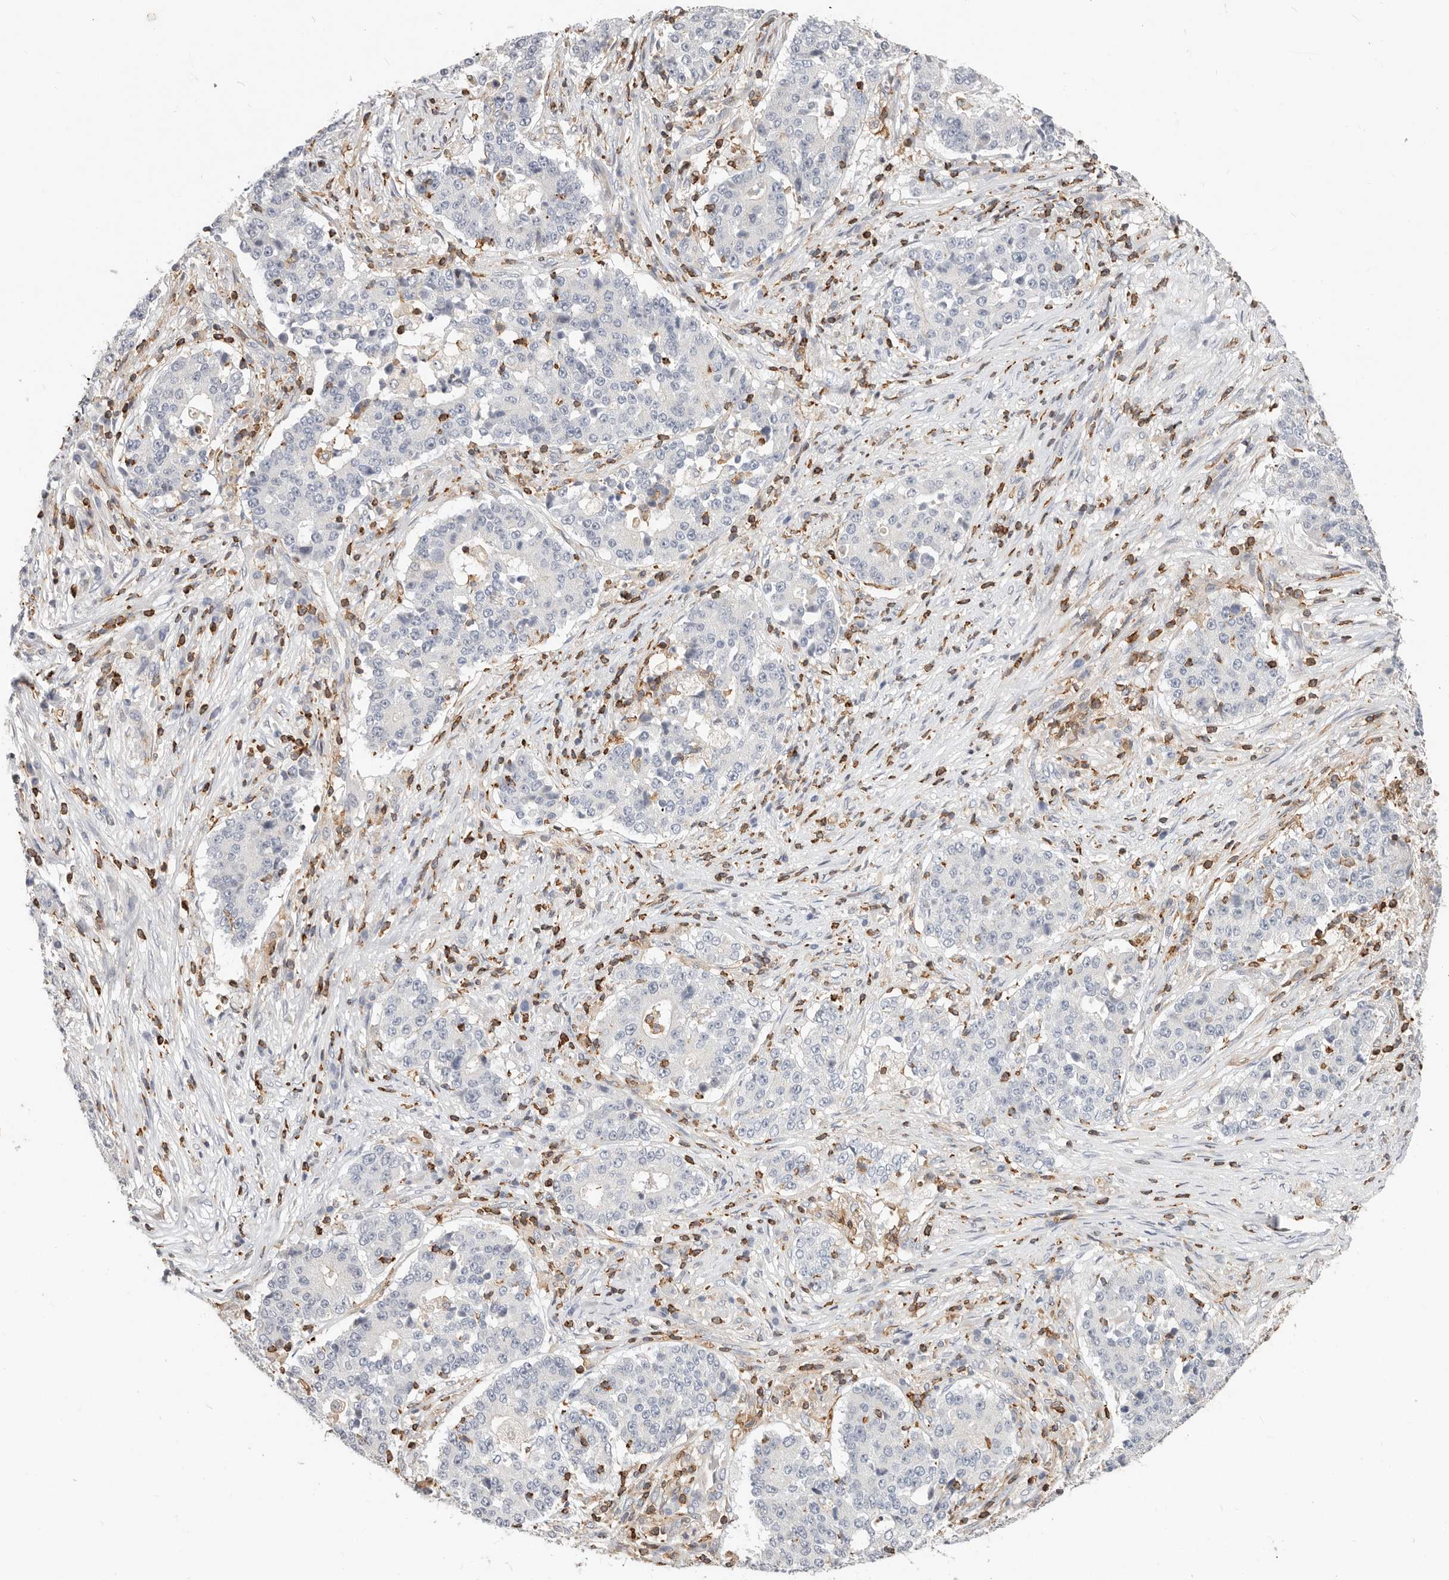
{"staining": {"intensity": "negative", "quantity": "none", "location": "none"}, "tissue": "stomach cancer", "cell_type": "Tumor cells", "image_type": "cancer", "snomed": [{"axis": "morphology", "description": "Adenocarcinoma, NOS"}, {"axis": "topography", "description": "Stomach"}], "caption": "A histopathology image of stomach cancer stained for a protein exhibits no brown staining in tumor cells.", "gene": "TMEM63B", "patient": {"sex": "male", "age": 59}}